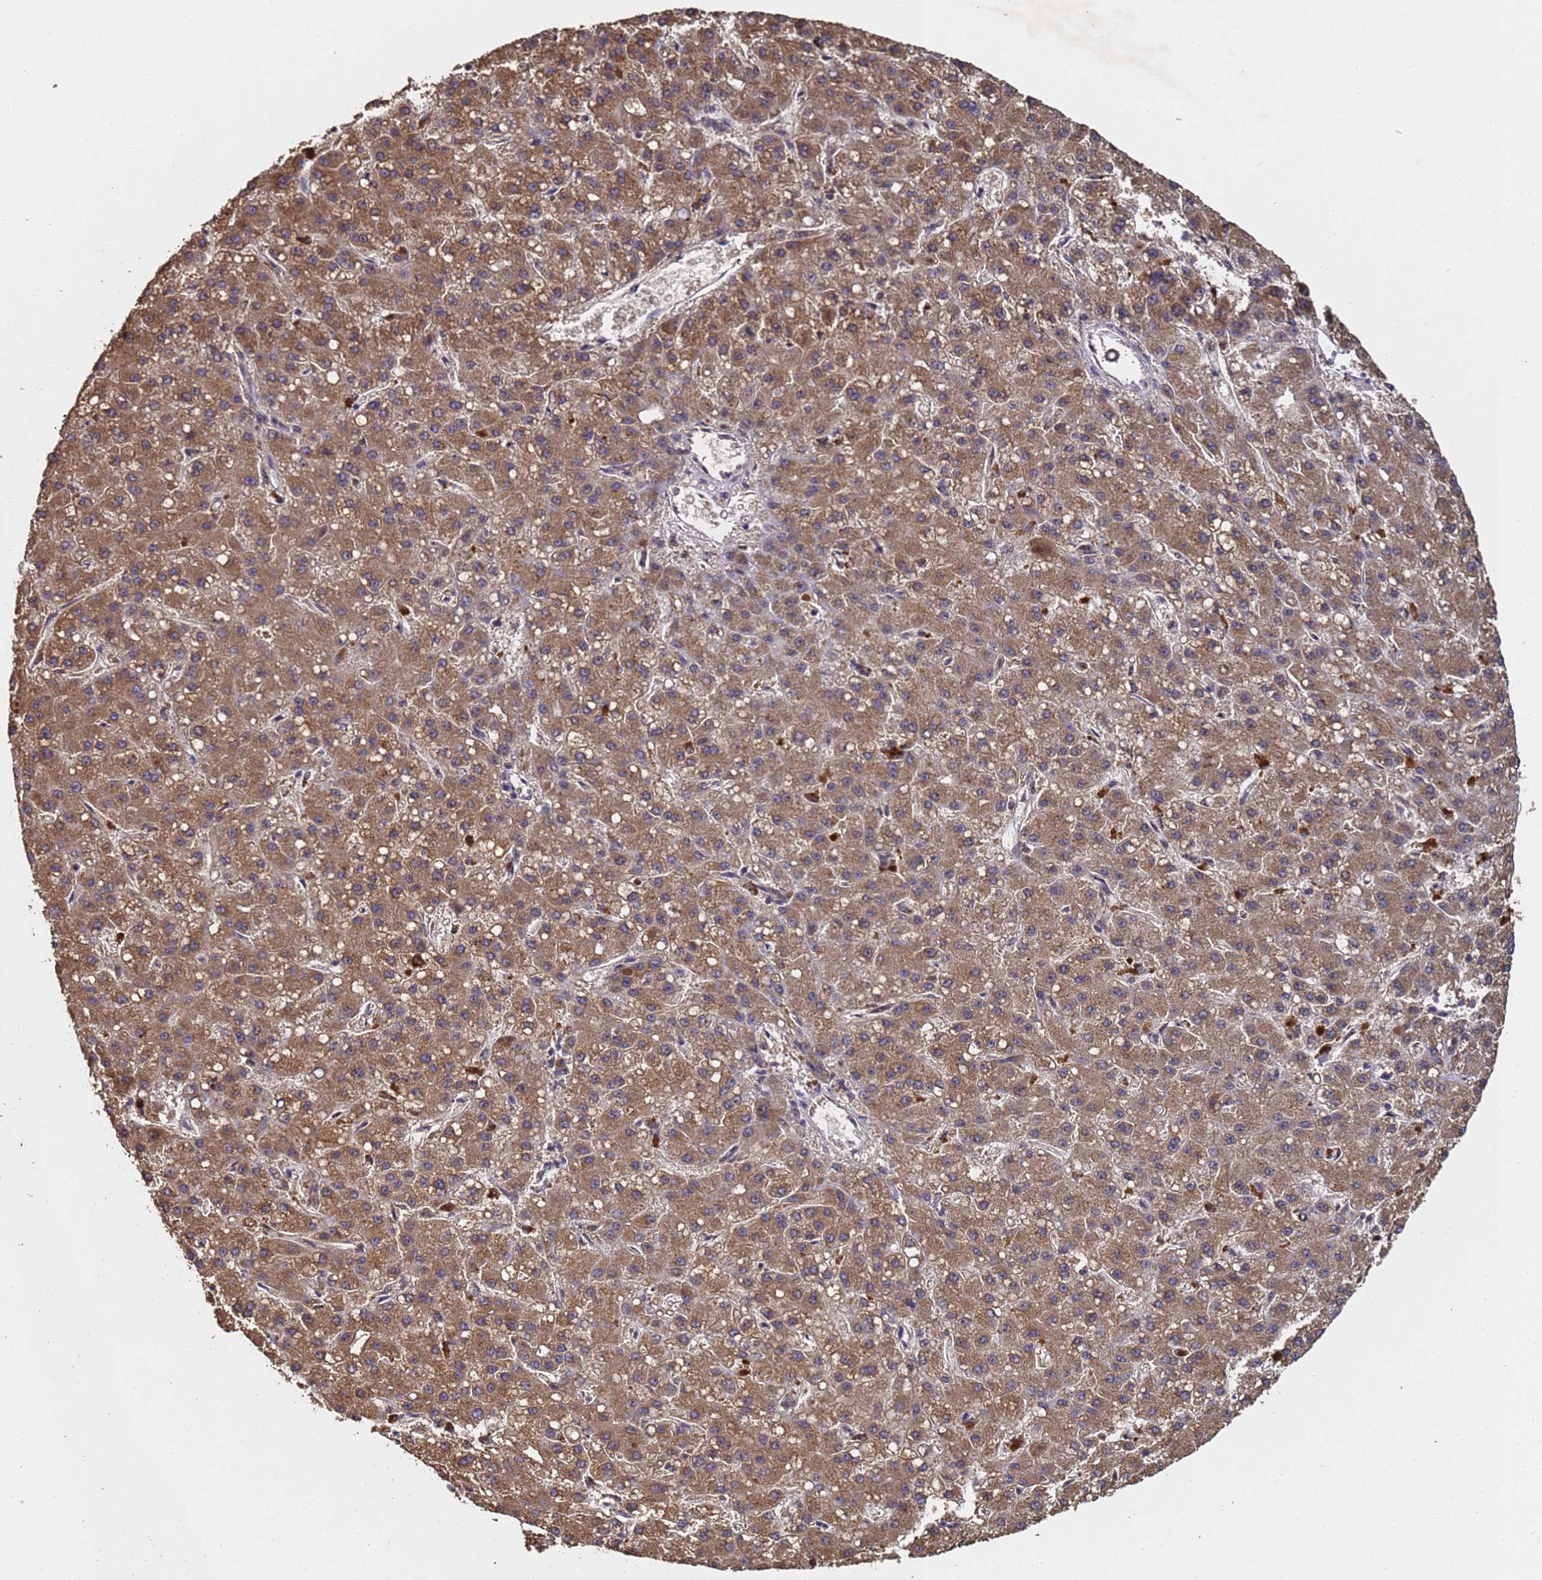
{"staining": {"intensity": "moderate", "quantity": ">75%", "location": "cytoplasmic/membranous"}, "tissue": "liver cancer", "cell_type": "Tumor cells", "image_type": "cancer", "snomed": [{"axis": "morphology", "description": "Carcinoma, Hepatocellular, NOS"}, {"axis": "topography", "description": "Liver"}], "caption": "Protein staining of liver hepatocellular carcinoma tissue exhibits moderate cytoplasmic/membranous expression in about >75% of tumor cells.", "gene": "SECISBP2", "patient": {"sex": "male", "age": 67}}